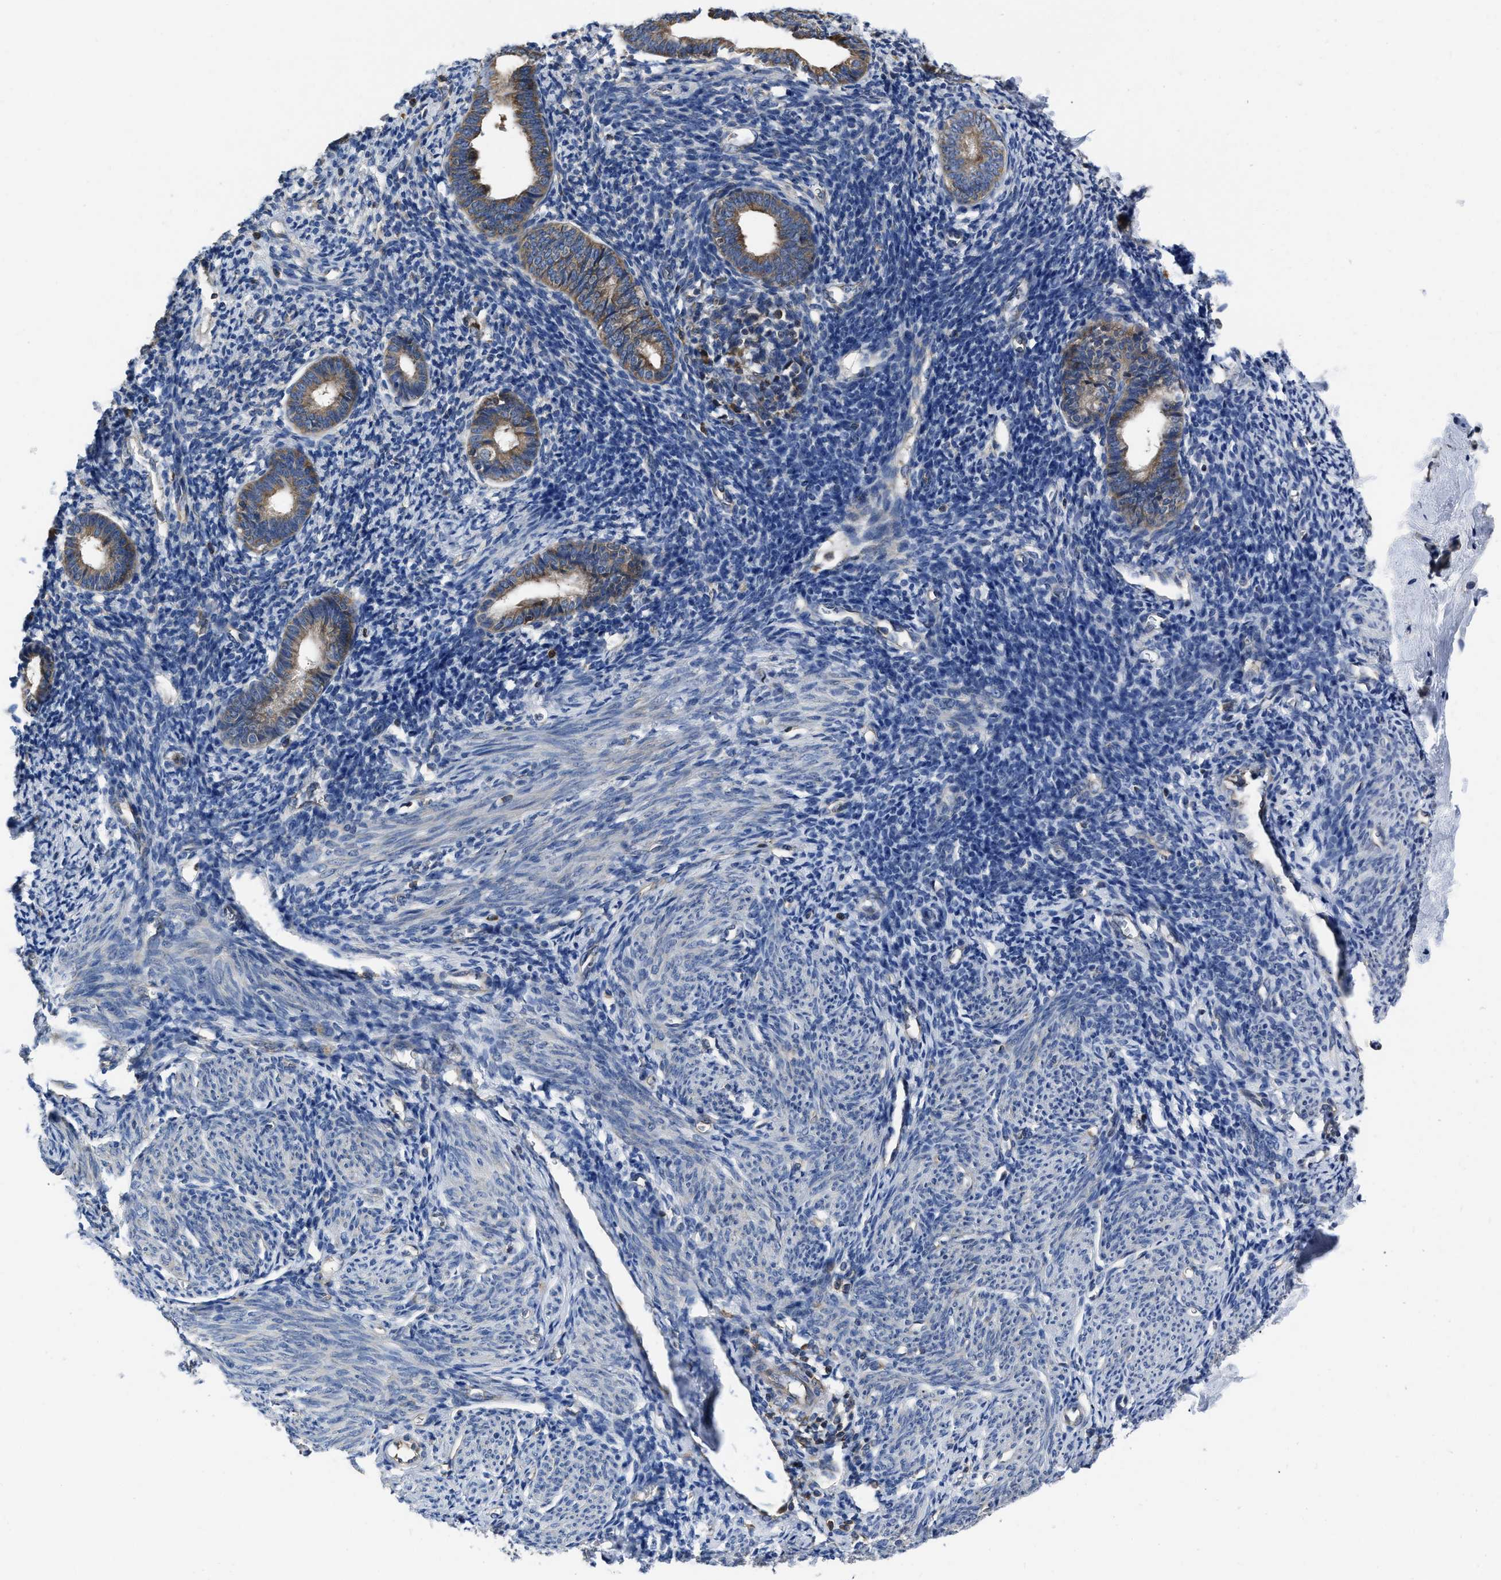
{"staining": {"intensity": "moderate", "quantity": "25%-75%", "location": "cytoplasmic/membranous"}, "tissue": "endometrium", "cell_type": "Cells in endometrial stroma", "image_type": "normal", "snomed": [{"axis": "morphology", "description": "Normal tissue, NOS"}, {"axis": "morphology", "description": "Adenocarcinoma, NOS"}, {"axis": "topography", "description": "Endometrium"}], "caption": "Endometrium stained with a brown dye reveals moderate cytoplasmic/membranous positive expression in approximately 25%-75% of cells in endometrial stroma.", "gene": "YARS1", "patient": {"sex": "female", "age": 57}}